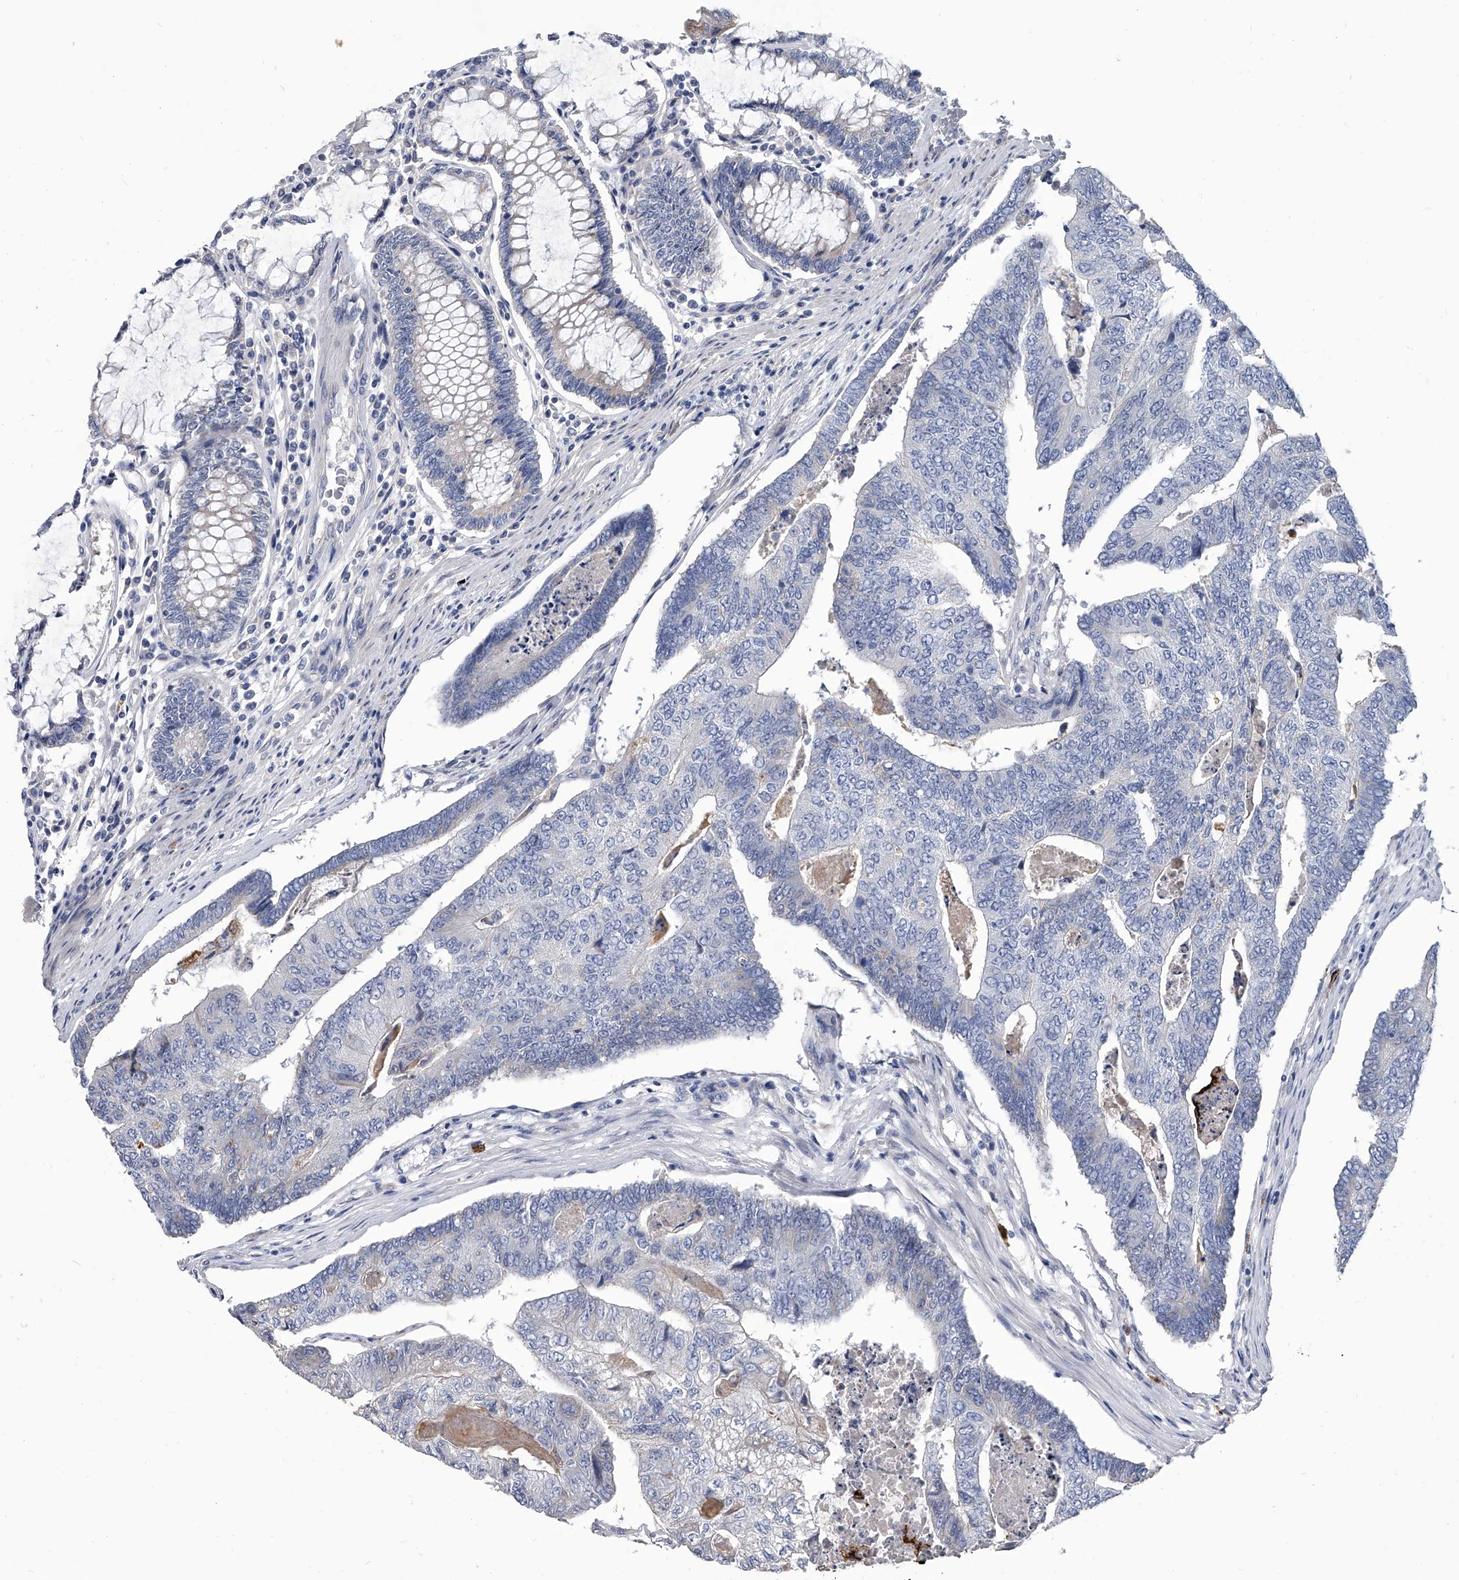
{"staining": {"intensity": "negative", "quantity": "none", "location": "none"}, "tissue": "colorectal cancer", "cell_type": "Tumor cells", "image_type": "cancer", "snomed": [{"axis": "morphology", "description": "Adenocarcinoma, NOS"}, {"axis": "topography", "description": "Colon"}], "caption": "DAB (3,3'-diaminobenzidine) immunohistochemical staining of colorectal cancer reveals no significant staining in tumor cells.", "gene": "SPP1", "patient": {"sex": "female", "age": 67}}